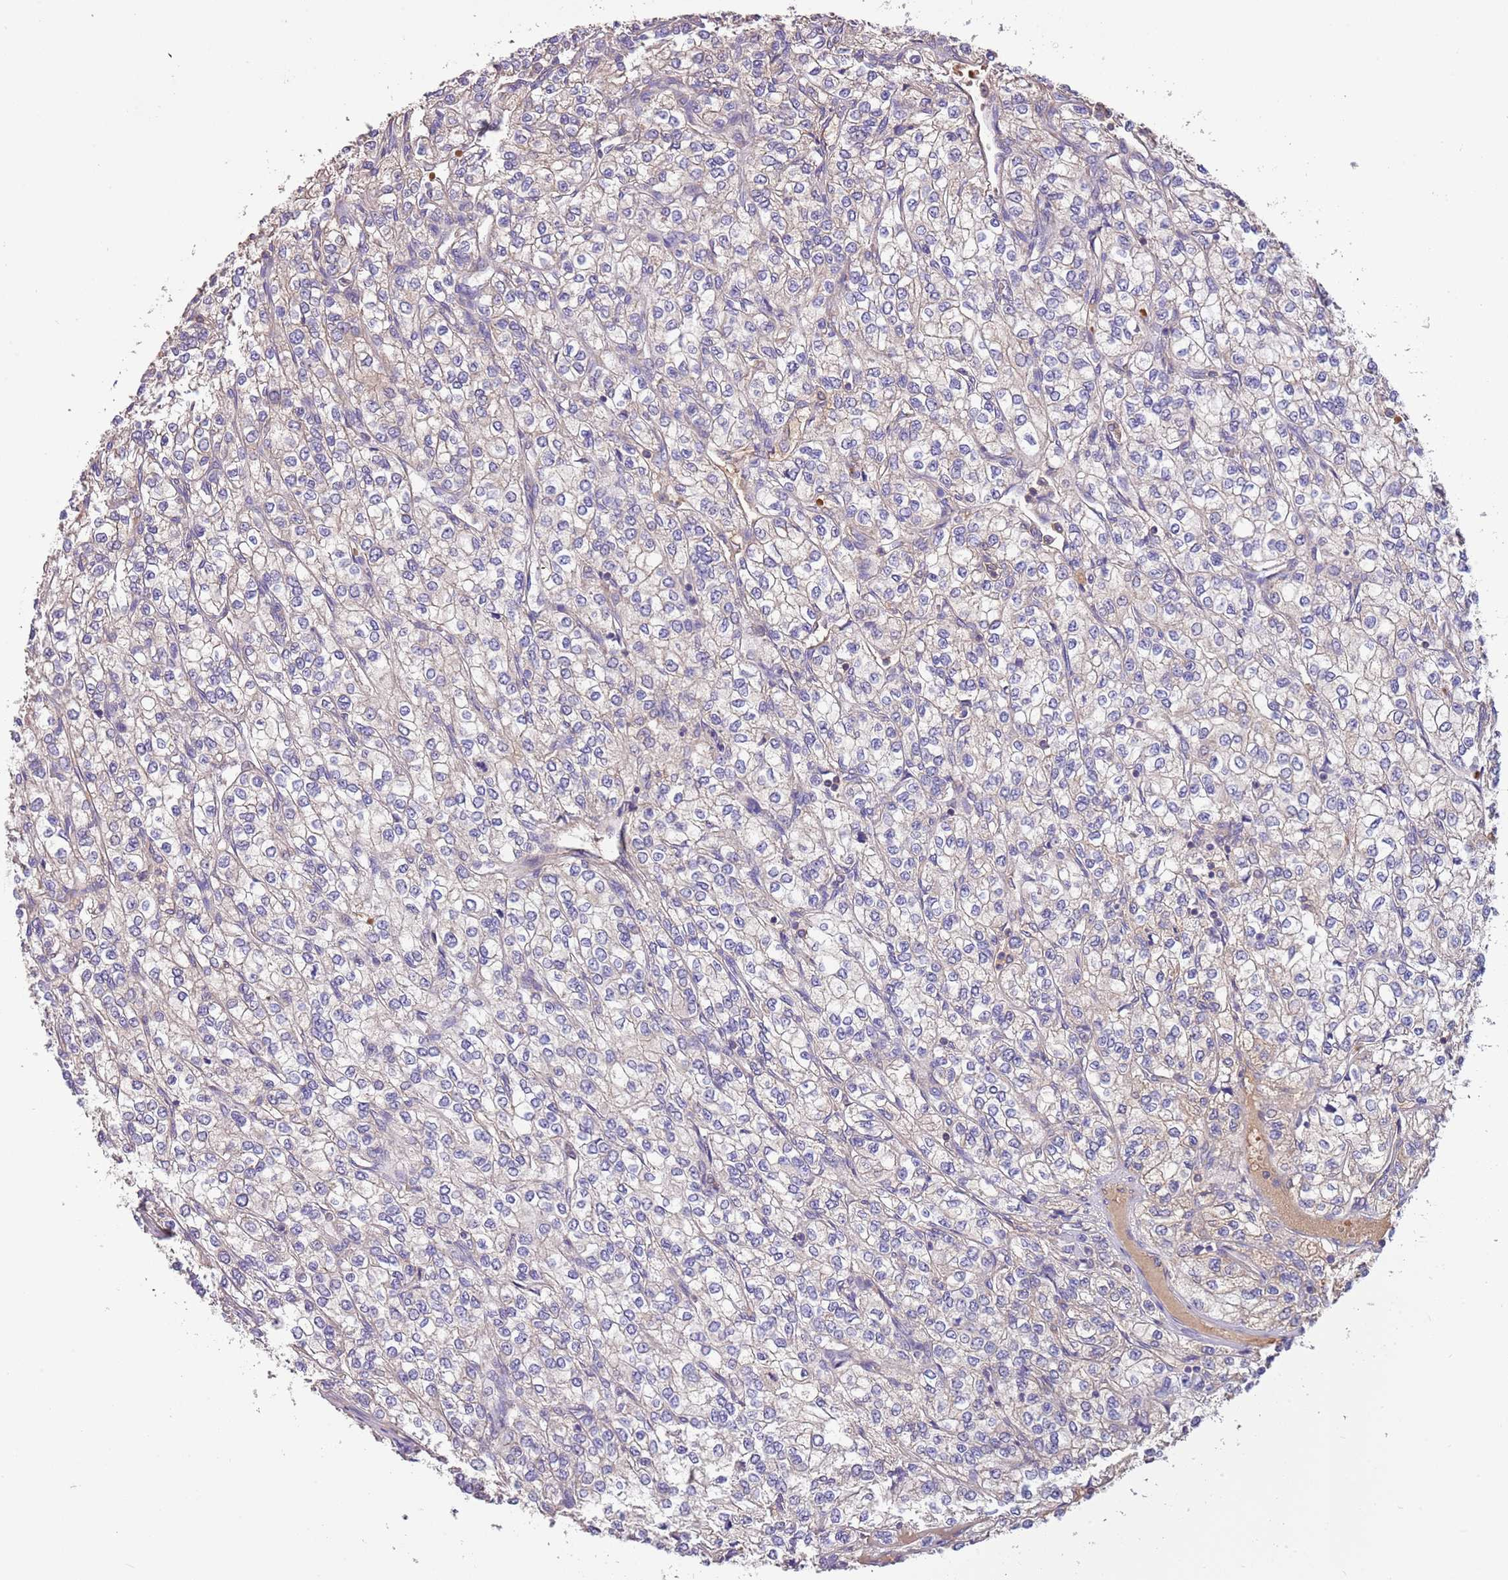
{"staining": {"intensity": "negative", "quantity": "none", "location": "none"}, "tissue": "renal cancer", "cell_type": "Tumor cells", "image_type": "cancer", "snomed": [{"axis": "morphology", "description": "Adenocarcinoma, NOS"}, {"axis": "topography", "description": "Kidney"}], "caption": "This histopathology image is of renal cancer (adenocarcinoma) stained with IHC to label a protein in brown with the nuclei are counter-stained blue. There is no staining in tumor cells. Brightfield microscopy of immunohistochemistry stained with DAB (brown) and hematoxylin (blue), captured at high magnification.", "gene": "TRMO", "patient": {"sex": "male", "age": 80}}